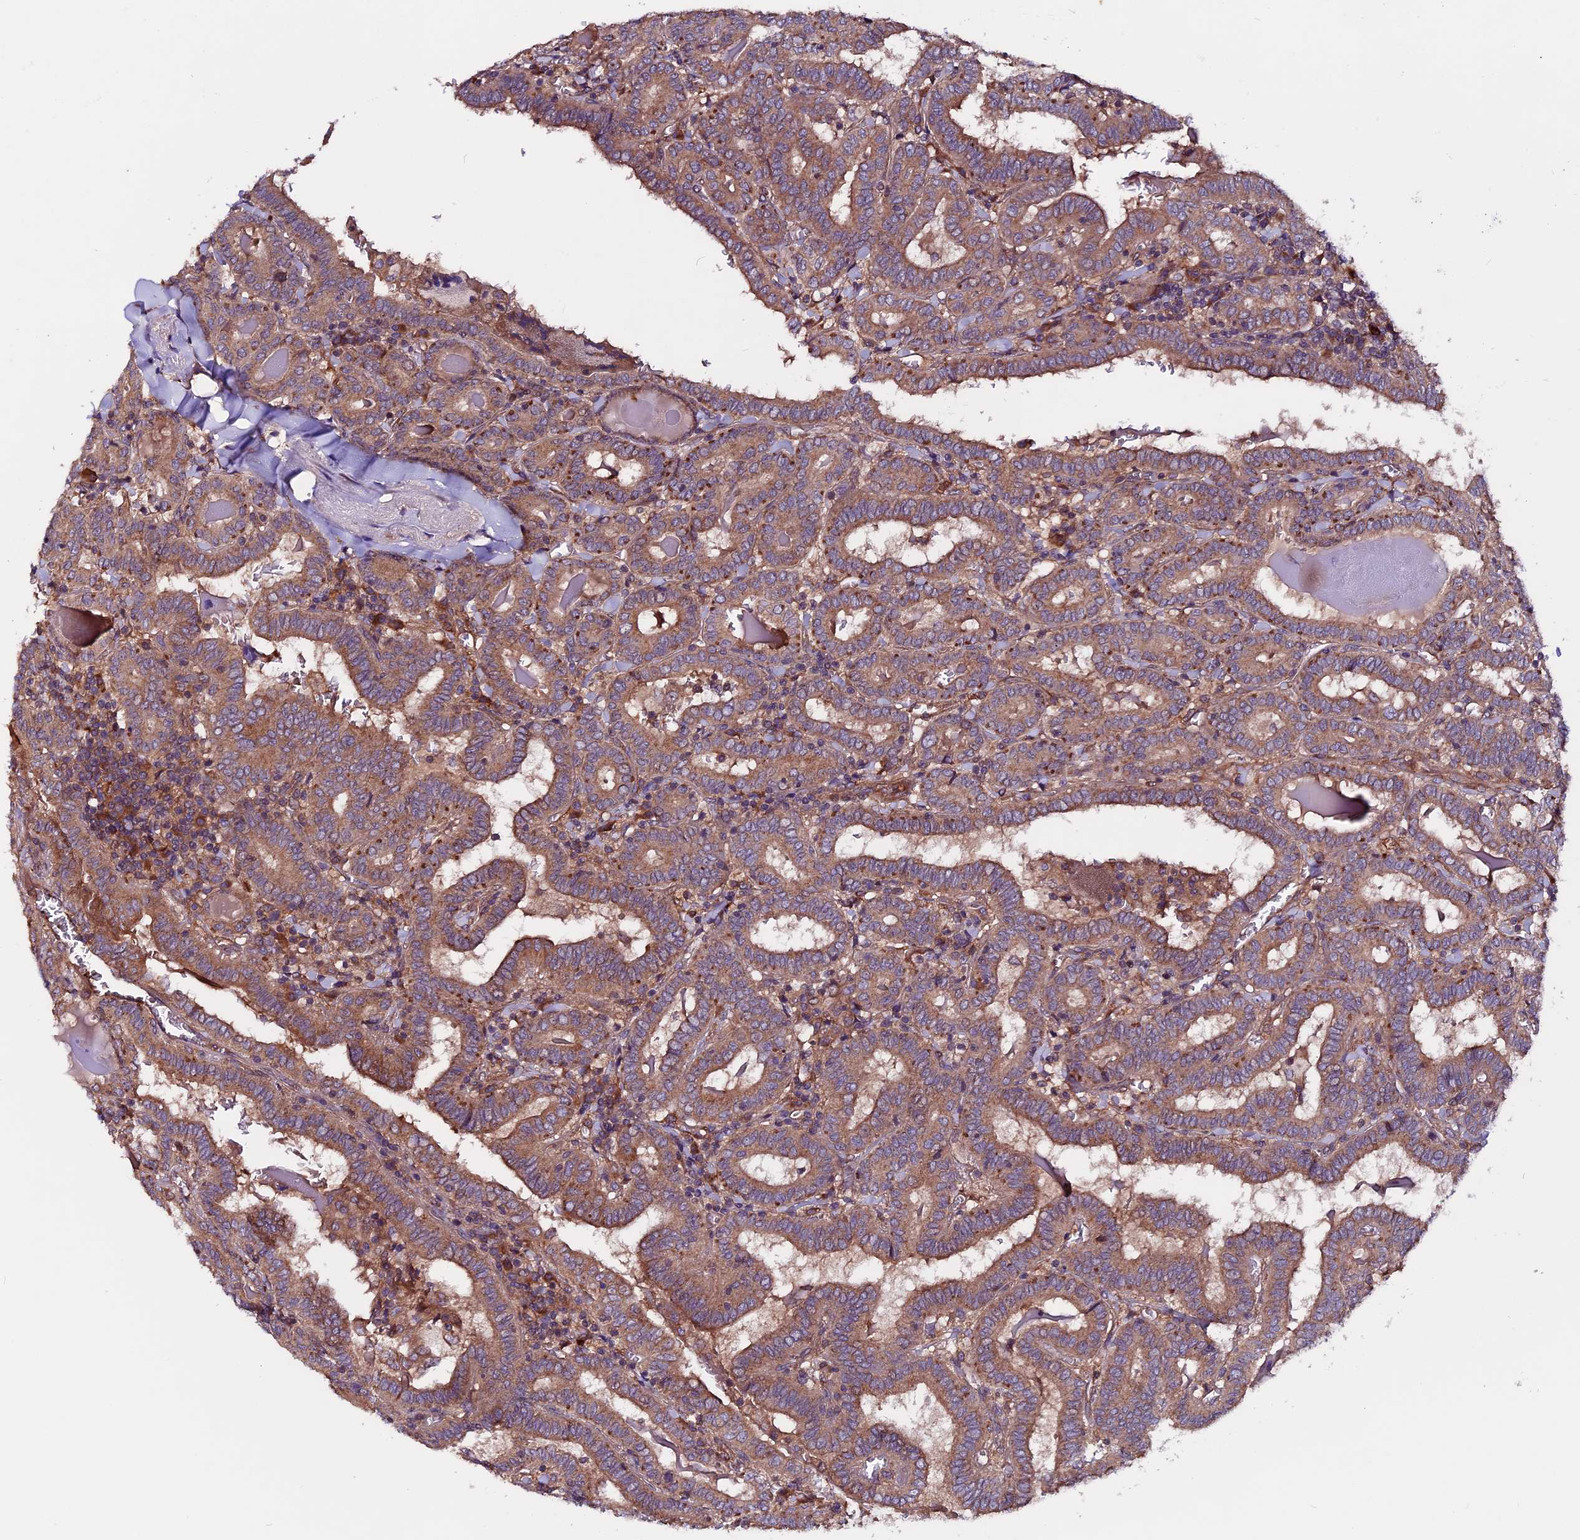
{"staining": {"intensity": "moderate", "quantity": ">75%", "location": "cytoplasmic/membranous"}, "tissue": "thyroid cancer", "cell_type": "Tumor cells", "image_type": "cancer", "snomed": [{"axis": "morphology", "description": "Papillary adenocarcinoma, NOS"}, {"axis": "topography", "description": "Thyroid gland"}], "caption": "The micrograph demonstrates staining of papillary adenocarcinoma (thyroid), revealing moderate cytoplasmic/membranous protein staining (brown color) within tumor cells. The protein is shown in brown color, while the nuclei are stained blue.", "gene": "ZNF598", "patient": {"sex": "female", "age": 72}}